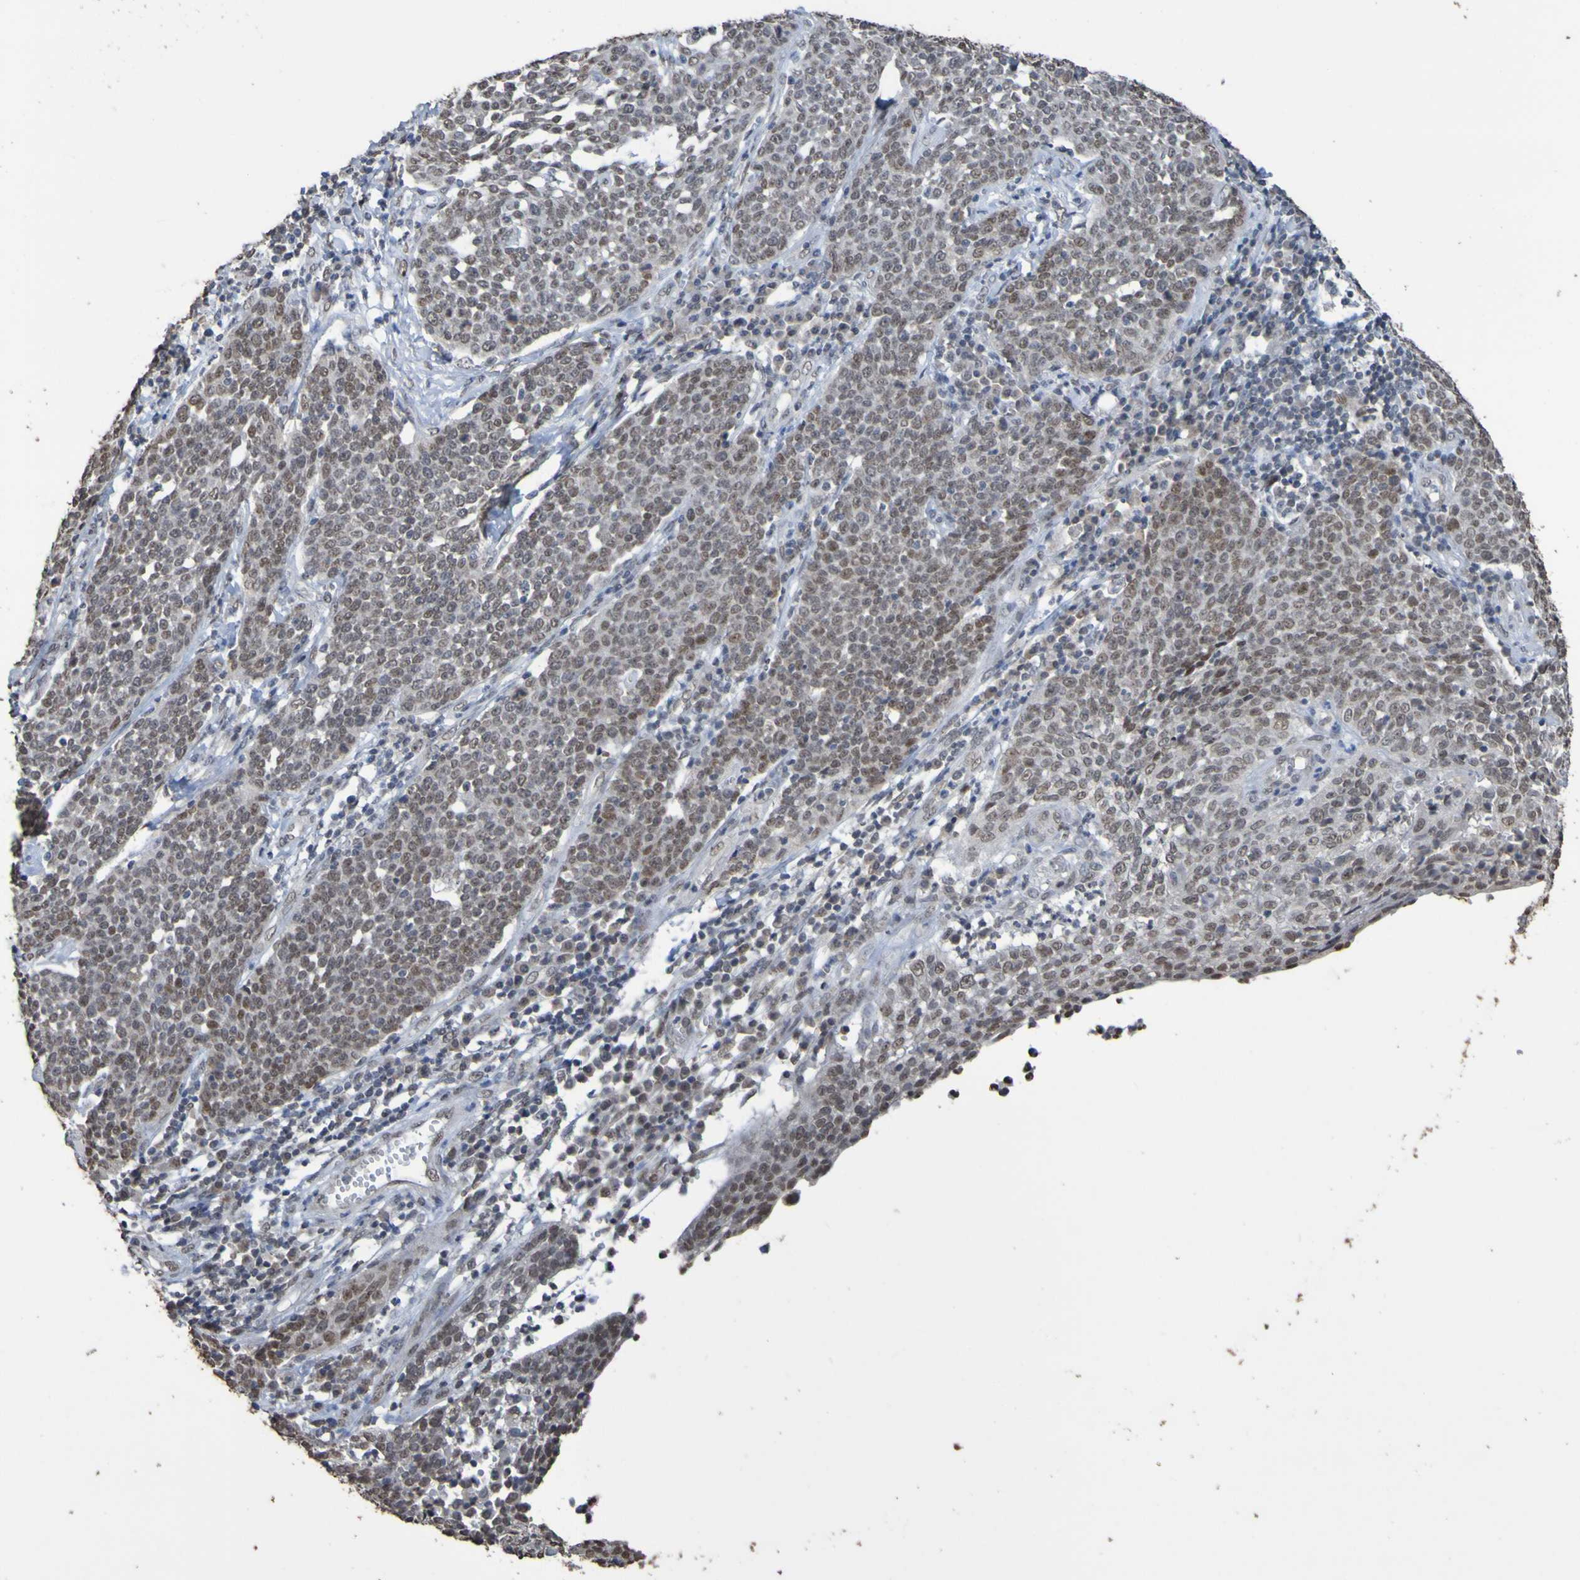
{"staining": {"intensity": "weak", "quantity": ">75%", "location": "nuclear"}, "tissue": "cervical cancer", "cell_type": "Tumor cells", "image_type": "cancer", "snomed": [{"axis": "morphology", "description": "Squamous cell carcinoma, NOS"}, {"axis": "topography", "description": "Cervix"}], "caption": "Brown immunohistochemical staining in cervical squamous cell carcinoma displays weak nuclear positivity in approximately >75% of tumor cells.", "gene": "ALKBH2", "patient": {"sex": "female", "age": 34}}